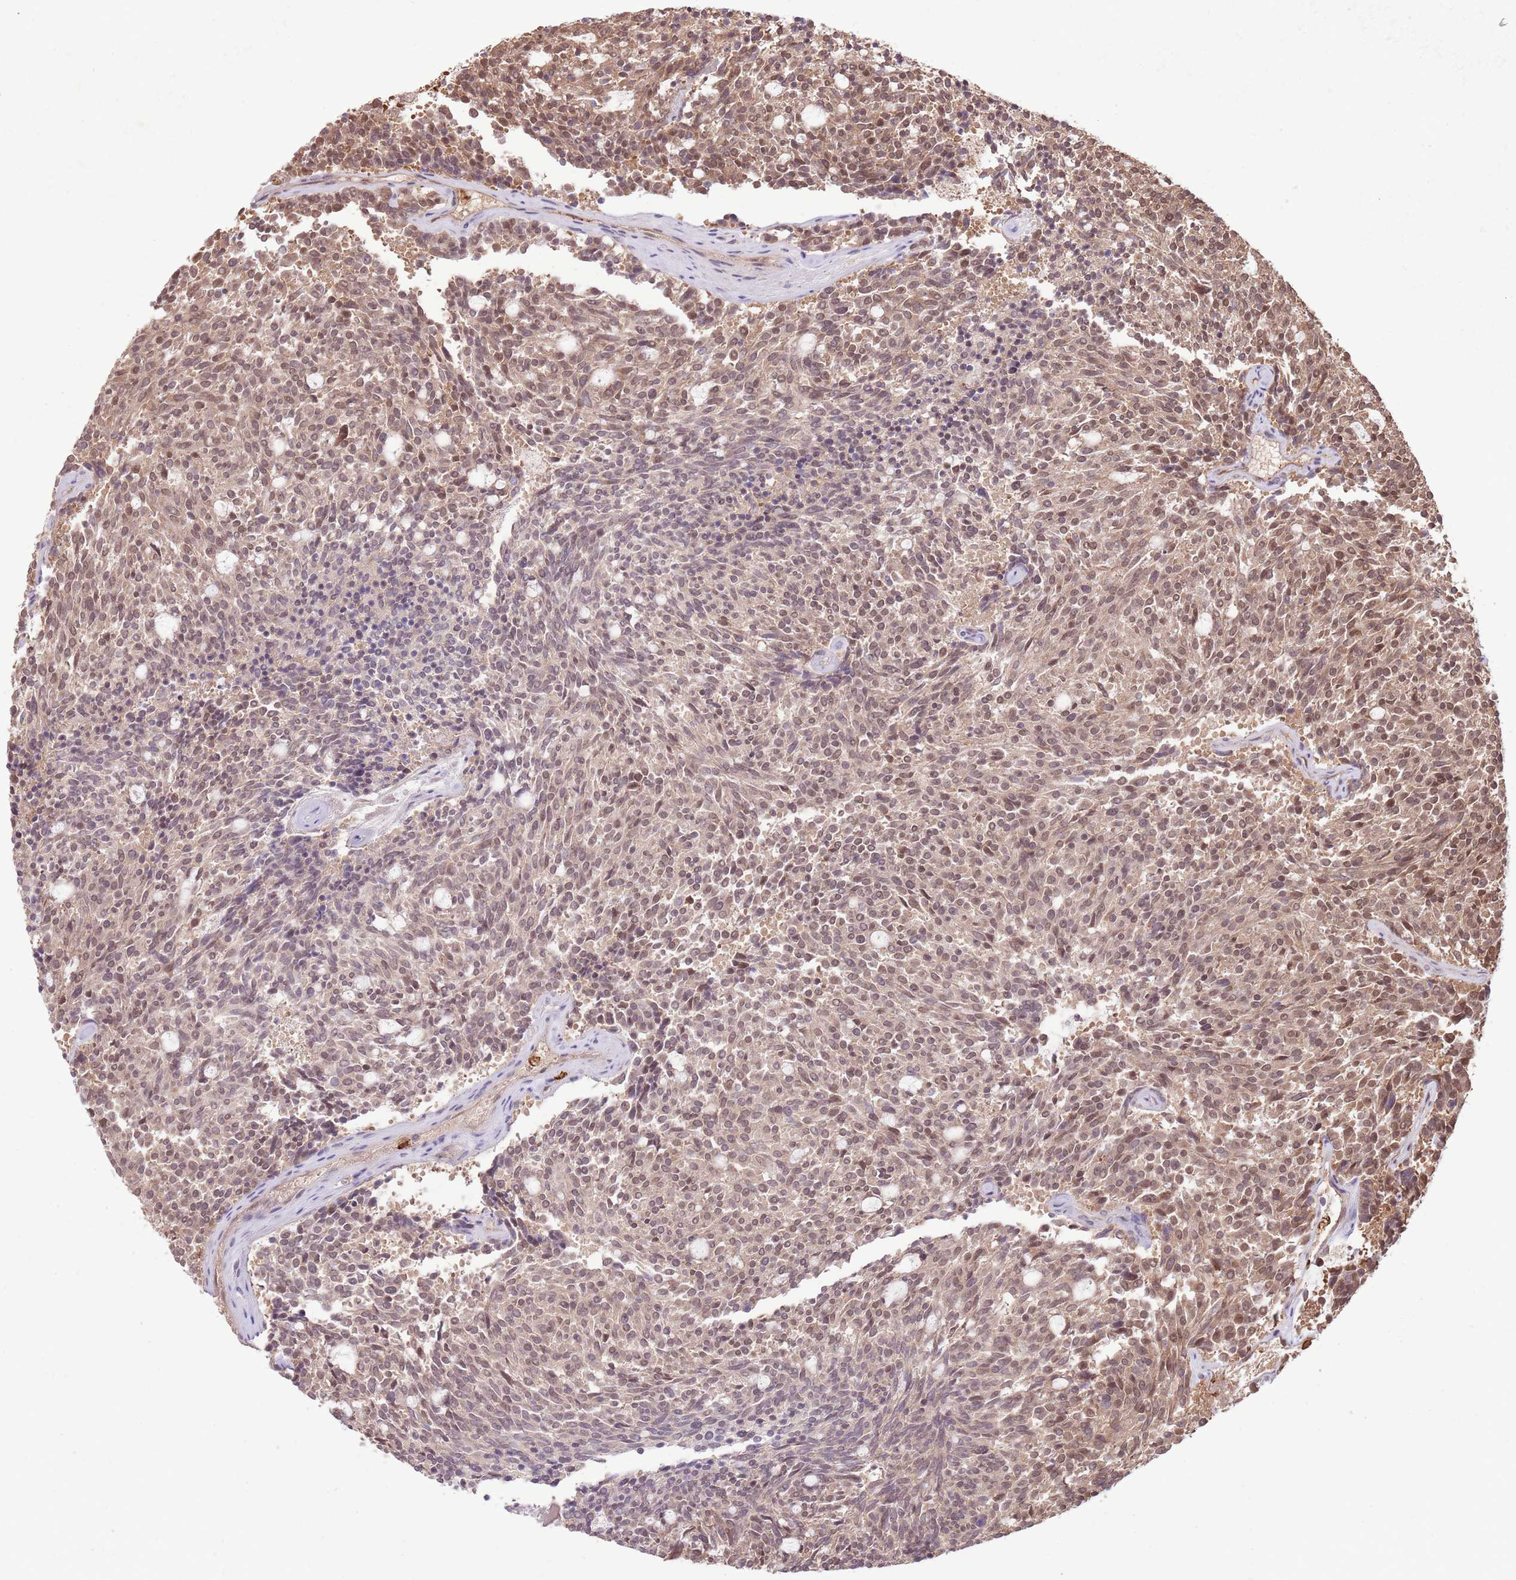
{"staining": {"intensity": "moderate", "quantity": ">75%", "location": "cytoplasmic/membranous,nuclear"}, "tissue": "carcinoid", "cell_type": "Tumor cells", "image_type": "cancer", "snomed": [{"axis": "morphology", "description": "Carcinoid, malignant, NOS"}, {"axis": "topography", "description": "Pancreas"}], "caption": "Immunohistochemical staining of carcinoid reveals medium levels of moderate cytoplasmic/membranous and nuclear positivity in about >75% of tumor cells.", "gene": "AMIGO1", "patient": {"sex": "female", "age": 54}}